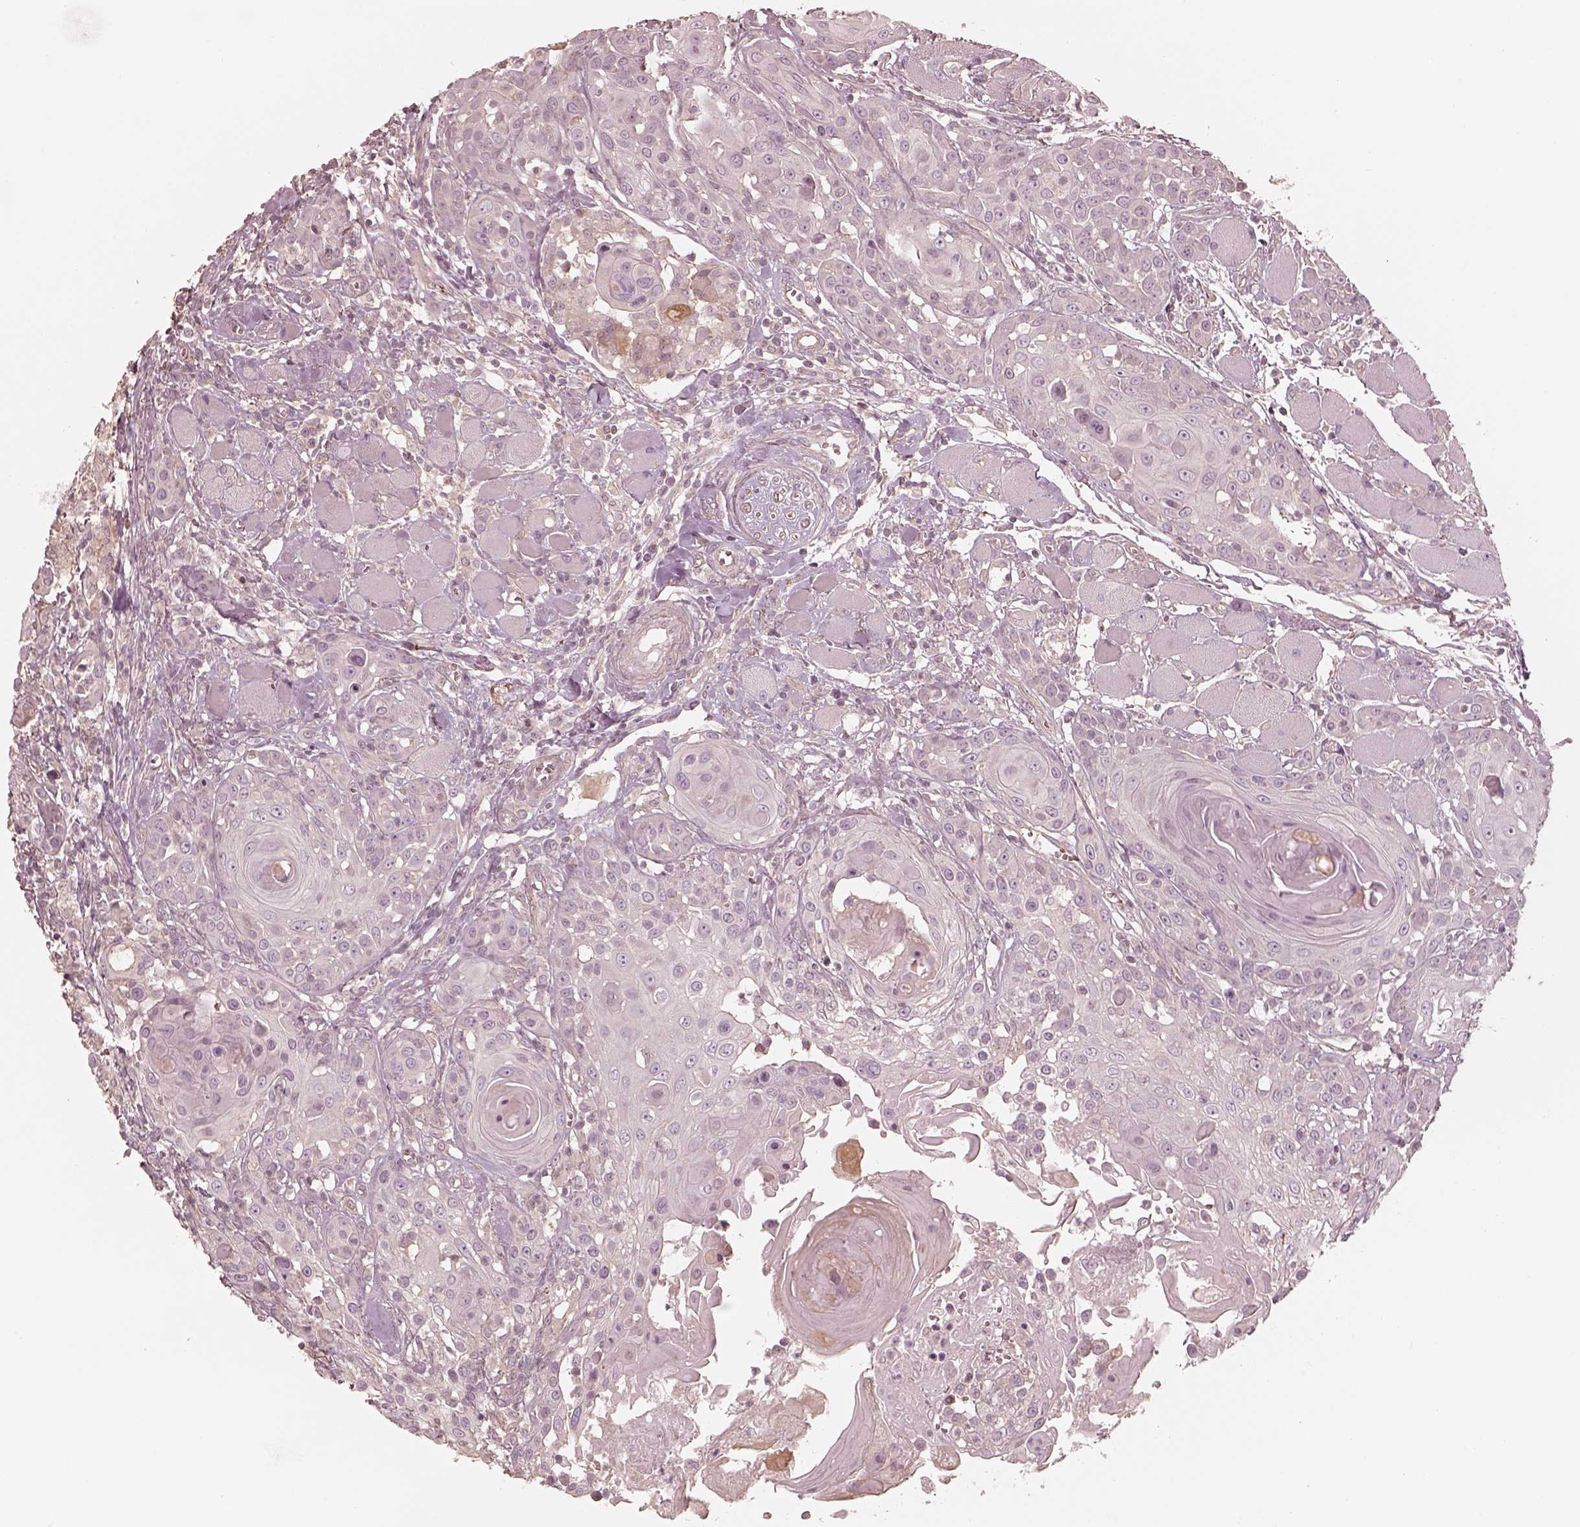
{"staining": {"intensity": "negative", "quantity": "none", "location": "none"}, "tissue": "head and neck cancer", "cell_type": "Tumor cells", "image_type": "cancer", "snomed": [{"axis": "morphology", "description": "Squamous cell carcinoma, NOS"}, {"axis": "topography", "description": "Head-Neck"}], "caption": "Human head and neck cancer stained for a protein using immunohistochemistry (IHC) exhibits no staining in tumor cells.", "gene": "KIF5C", "patient": {"sex": "female", "age": 80}}